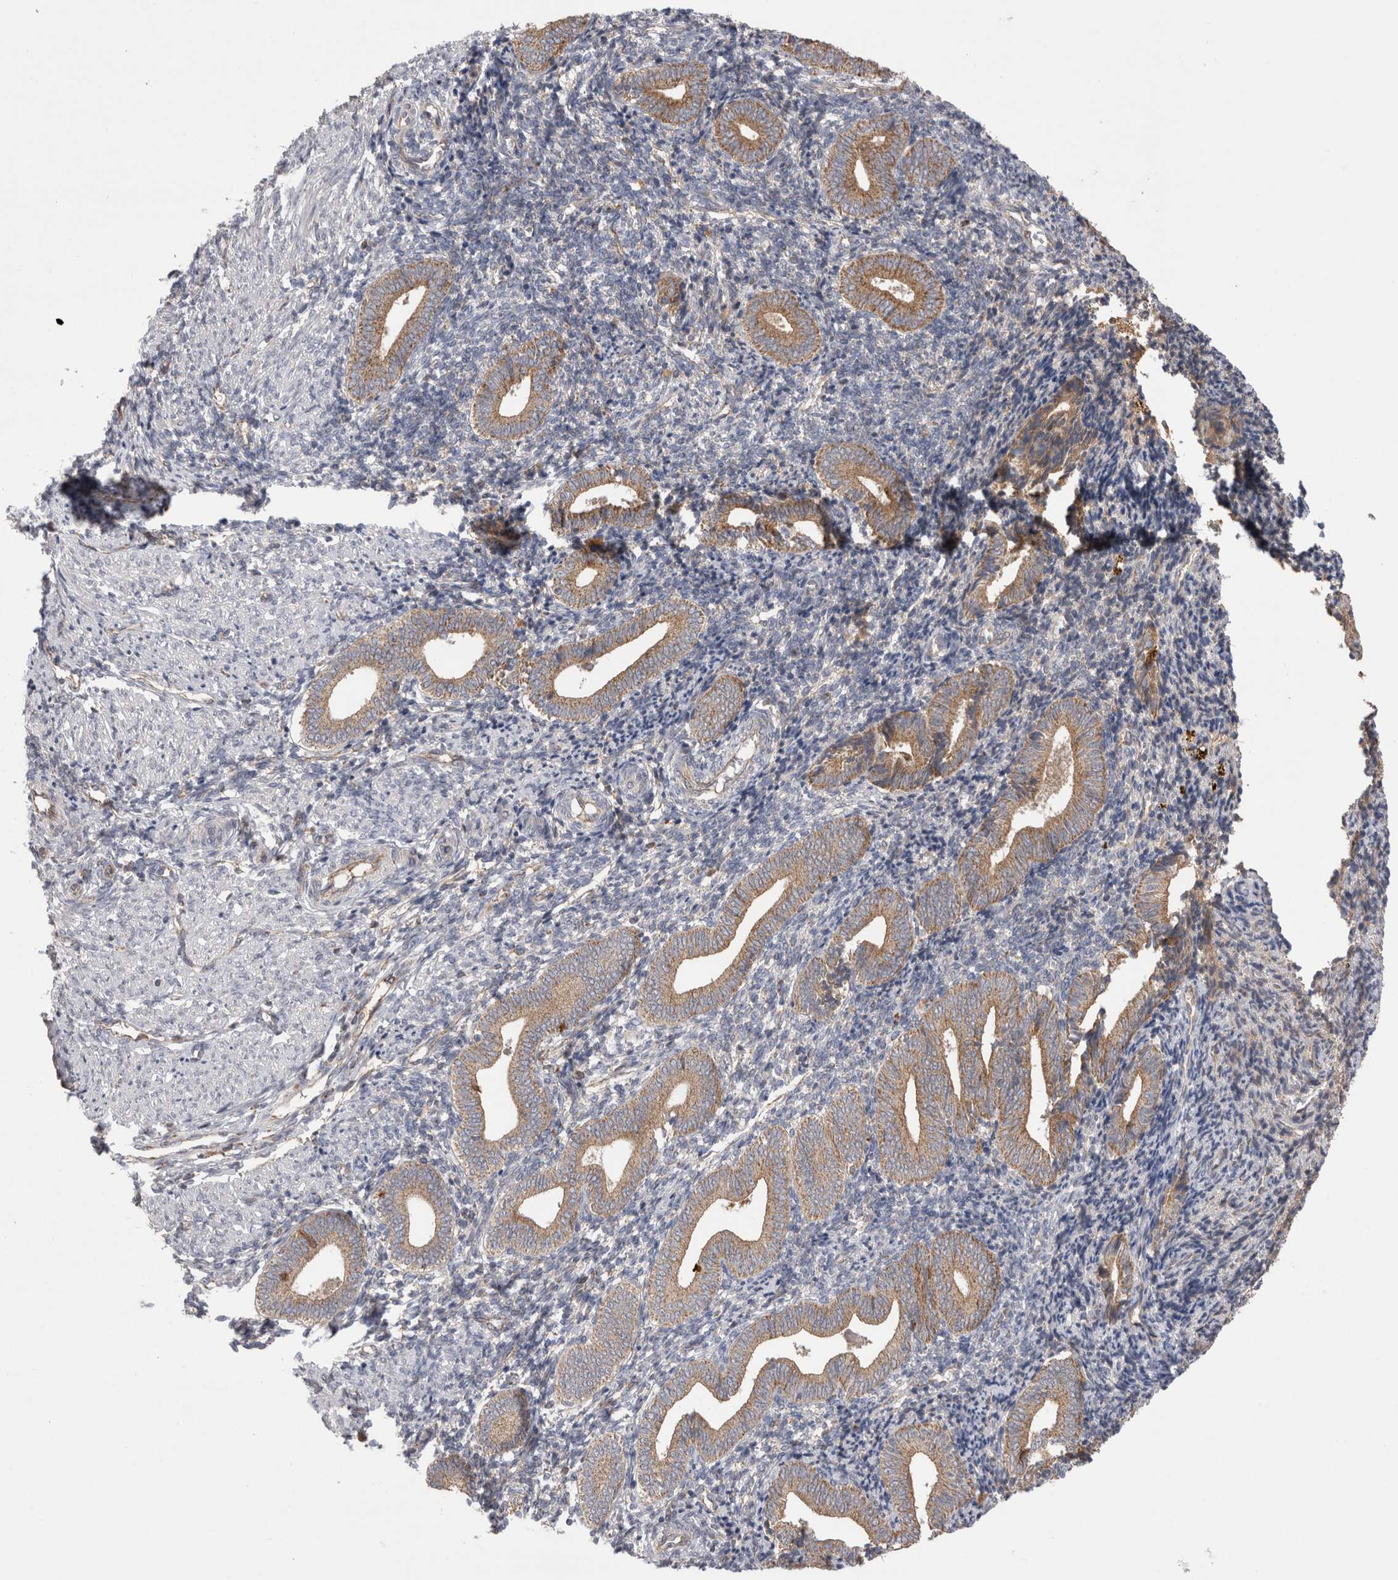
{"staining": {"intensity": "negative", "quantity": "none", "location": "none"}, "tissue": "endometrium", "cell_type": "Cells in endometrial stroma", "image_type": "normal", "snomed": [{"axis": "morphology", "description": "Normal tissue, NOS"}, {"axis": "topography", "description": "Uterus"}, {"axis": "topography", "description": "Endometrium"}], "caption": "The micrograph shows no staining of cells in endometrial stroma in unremarkable endometrium. Nuclei are stained in blue.", "gene": "DARS2", "patient": {"sex": "female", "age": 33}}